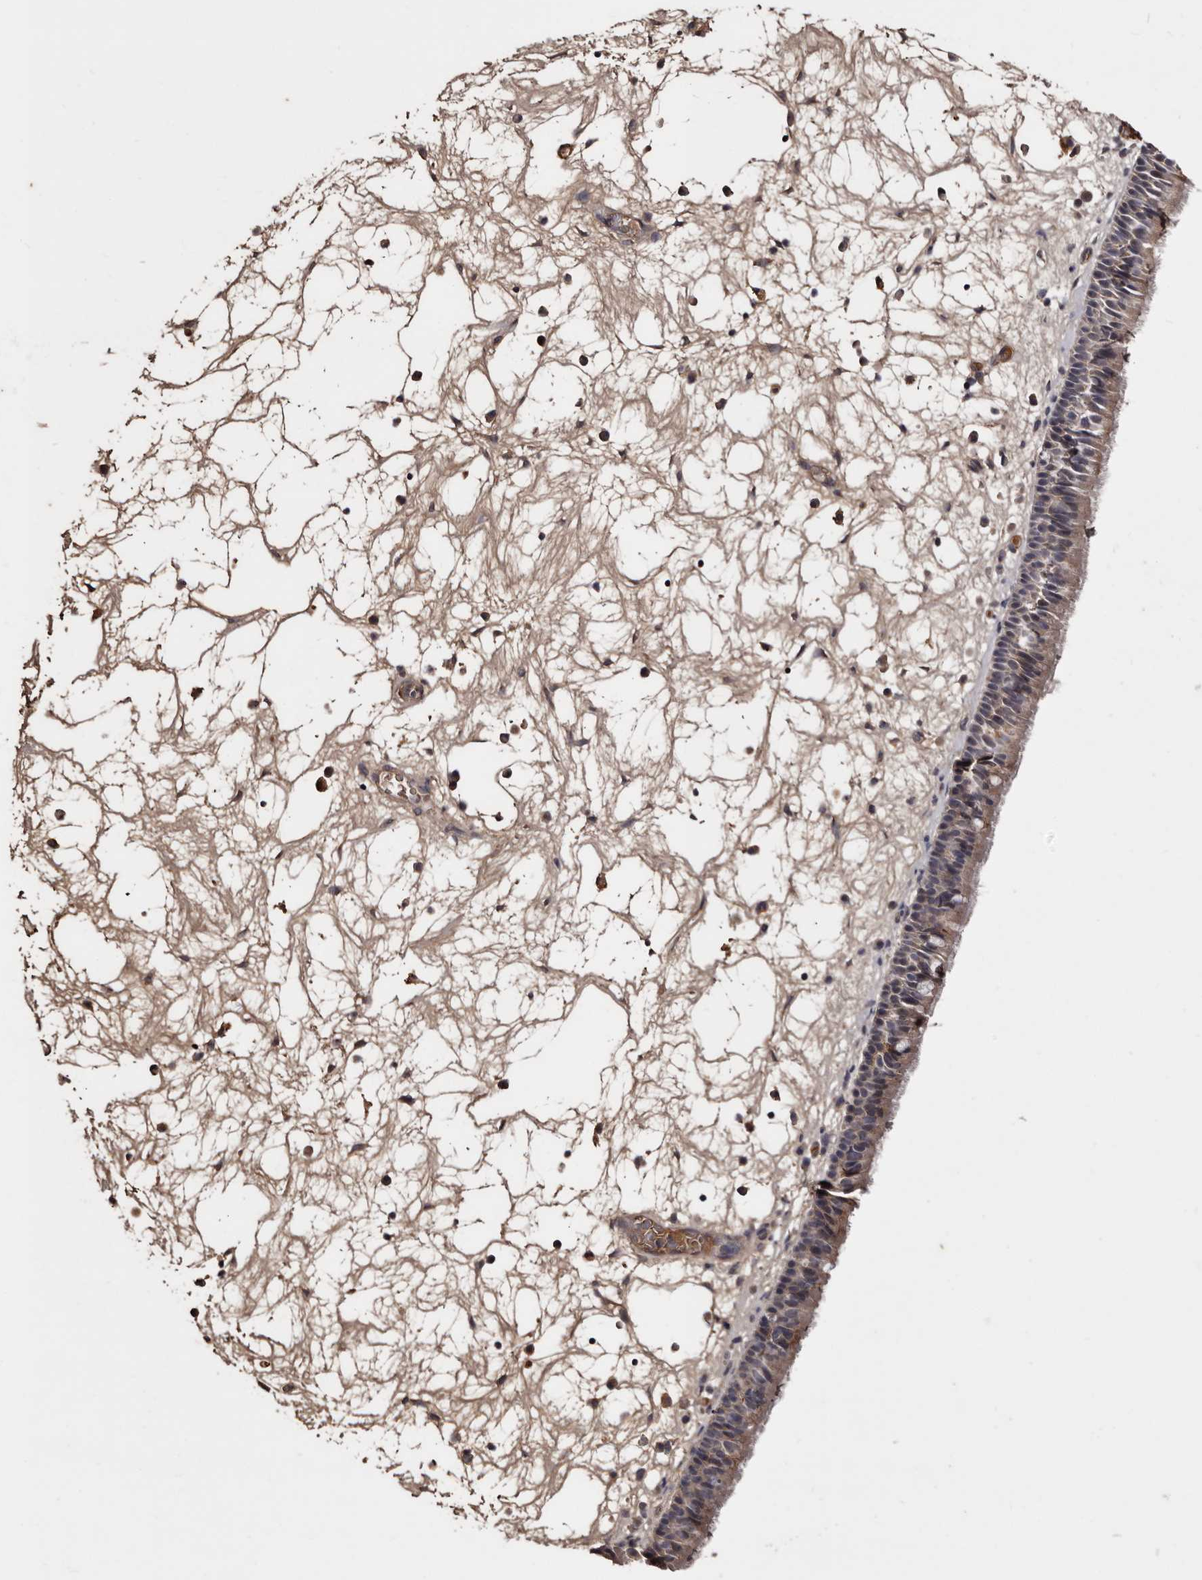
{"staining": {"intensity": "weak", "quantity": "25%-75%", "location": "cytoplasmic/membranous"}, "tissue": "nasopharynx", "cell_type": "Respiratory epithelial cells", "image_type": "normal", "snomed": [{"axis": "morphology", "description": "Normal tissue, NOS"}, {"axis": "morphology", "description": "Inflammation, NOS"}, {"axis": "morphology", "description": "Malignant melanoma, Metastatic site"}, {"axis": "topography", "description": "Nasopharynx"}], "caption": "DAB immunohistochemical staining of benign nasopharynx displays weak cytoplasmic/membranous protein positivity in about 25%-75% of respiratory epithelial cells.", "gene": "CYP1B1", "patient": {"sex": "male", "age": 70}}